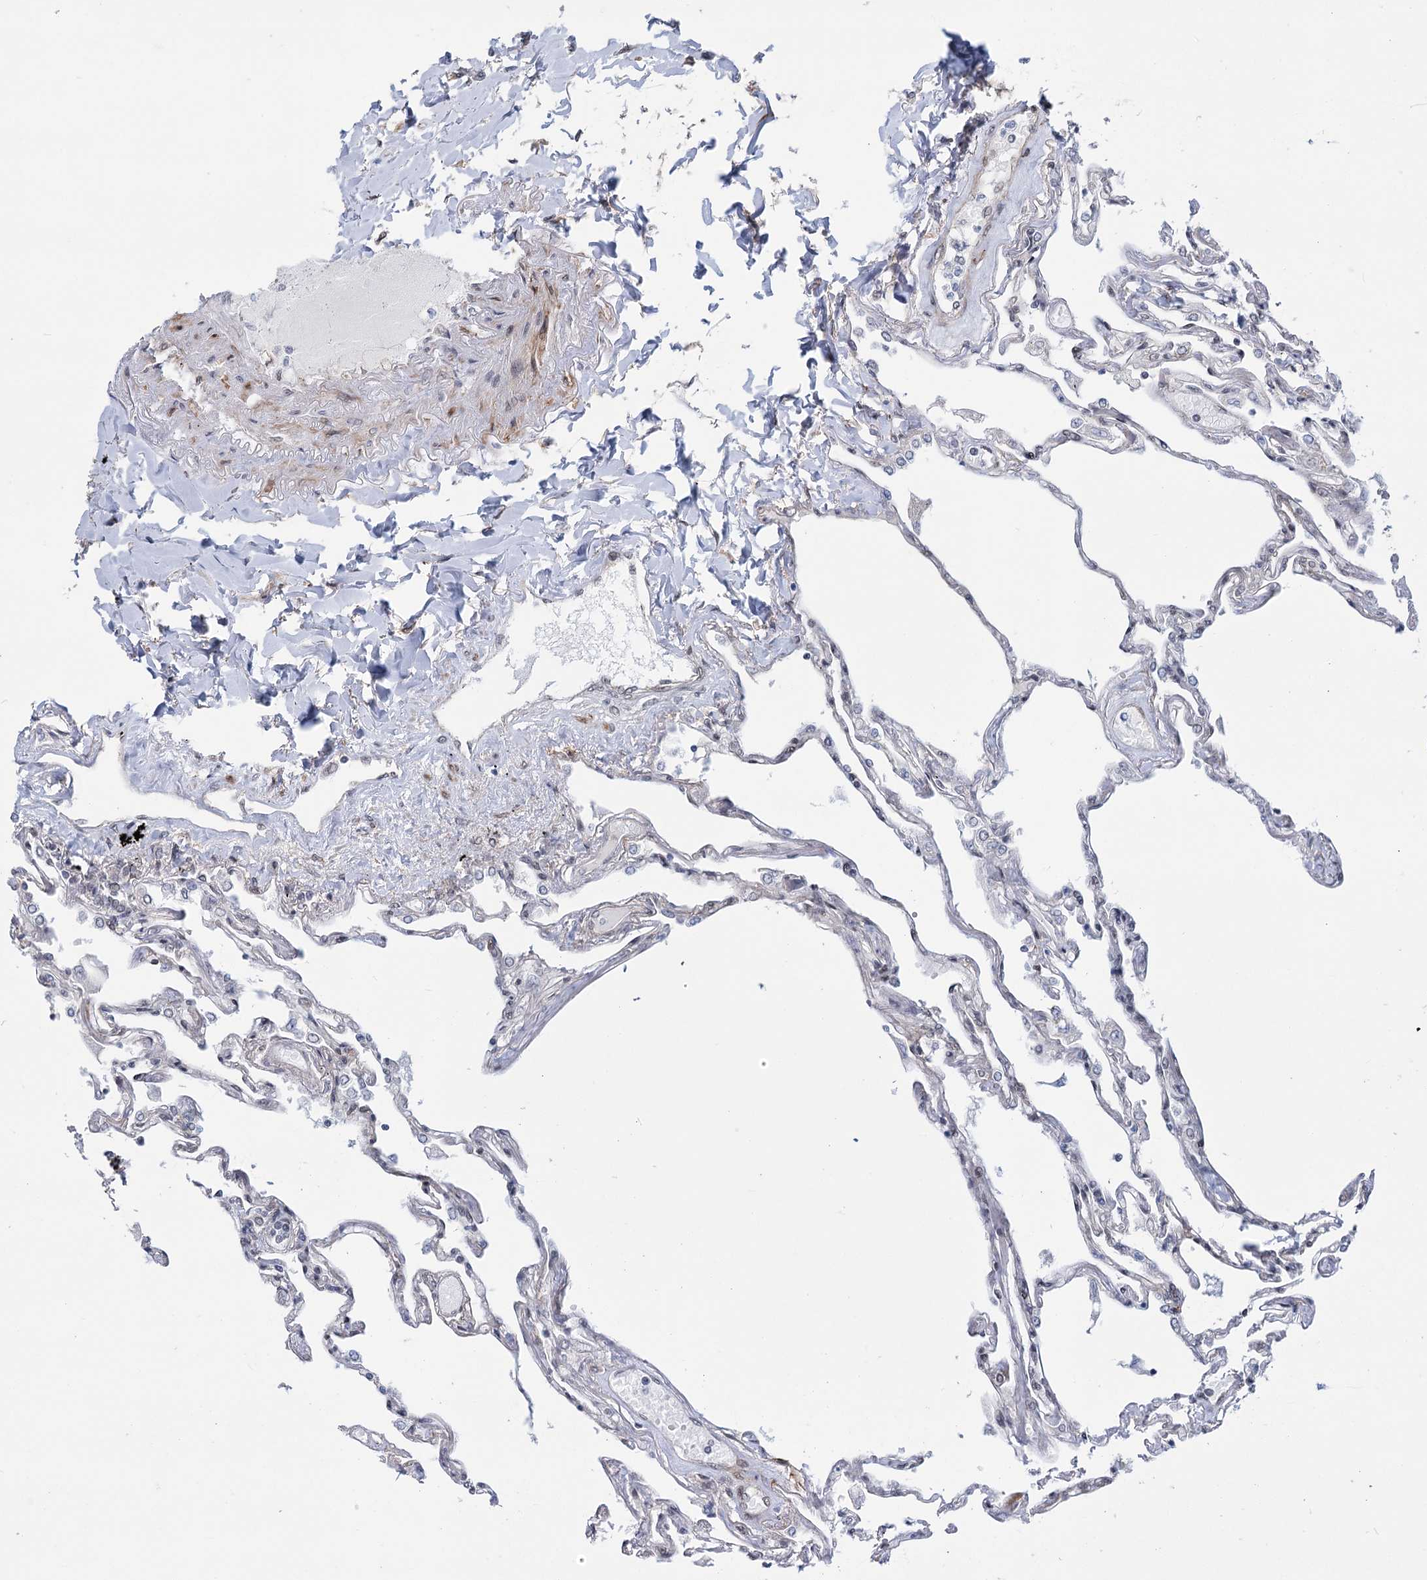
{"staining": {"intensity": "negative", "quantity": "none", "location": "none"}, "tissue": "lung", "cell_type": "Alveolar cells", "image_type": "normal", "snomed": [{"axis": "morphology", "description": "Normal tissue, NOS"}, {"axis": "topography", "description": "Lung"}], "caption": "A high-resolution photomicrograph shows immunohistochemistry (IHC) staining of unremarkable lung, which reveals no significant staining in alveolar cells. (DAB immunohistochemistry (IHC) with hematoxylin counter stain).", "gene": "FAM53A", "patient": {"sex": "female", "age": 67}}